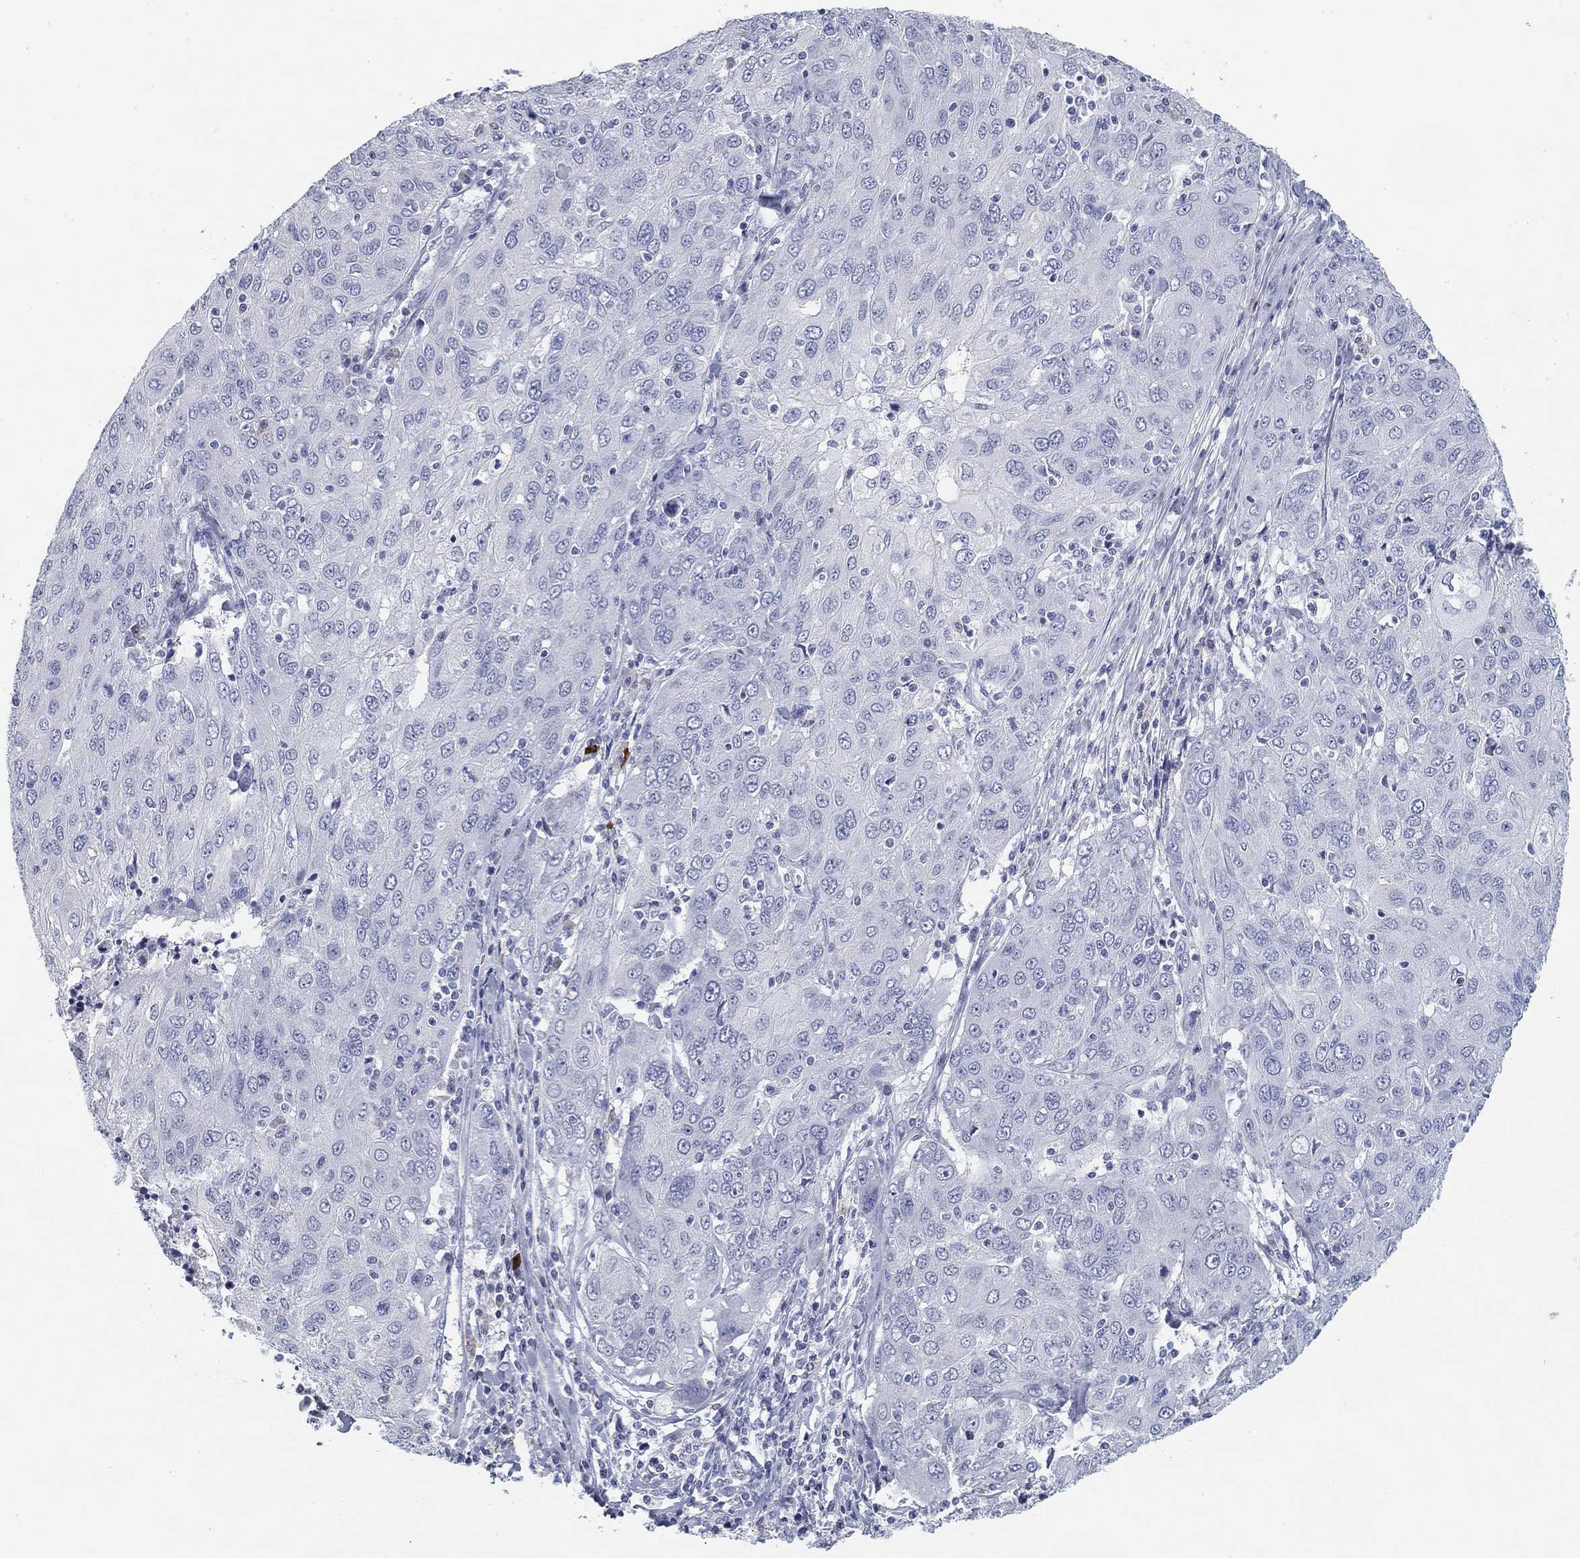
{"staining": {"intensity": "negative", "quantity": "none", "location": "none"}, "tissue": "ovarian cancer", "cell_type": "Tumor cells", "image_type": "cancer", "snomed": [{"axis": "morphology", "description": "Carcinoma, endometroid"}, {"axis": "topography", "description": "Ovary"}], "caption": "Immunohistochemical staining of human endometroid carcinoma (ovarian) exhibits no significant expression in tumor cells.", "gene": "CD79B", "patient": {"sex": "female", "age": 50}}